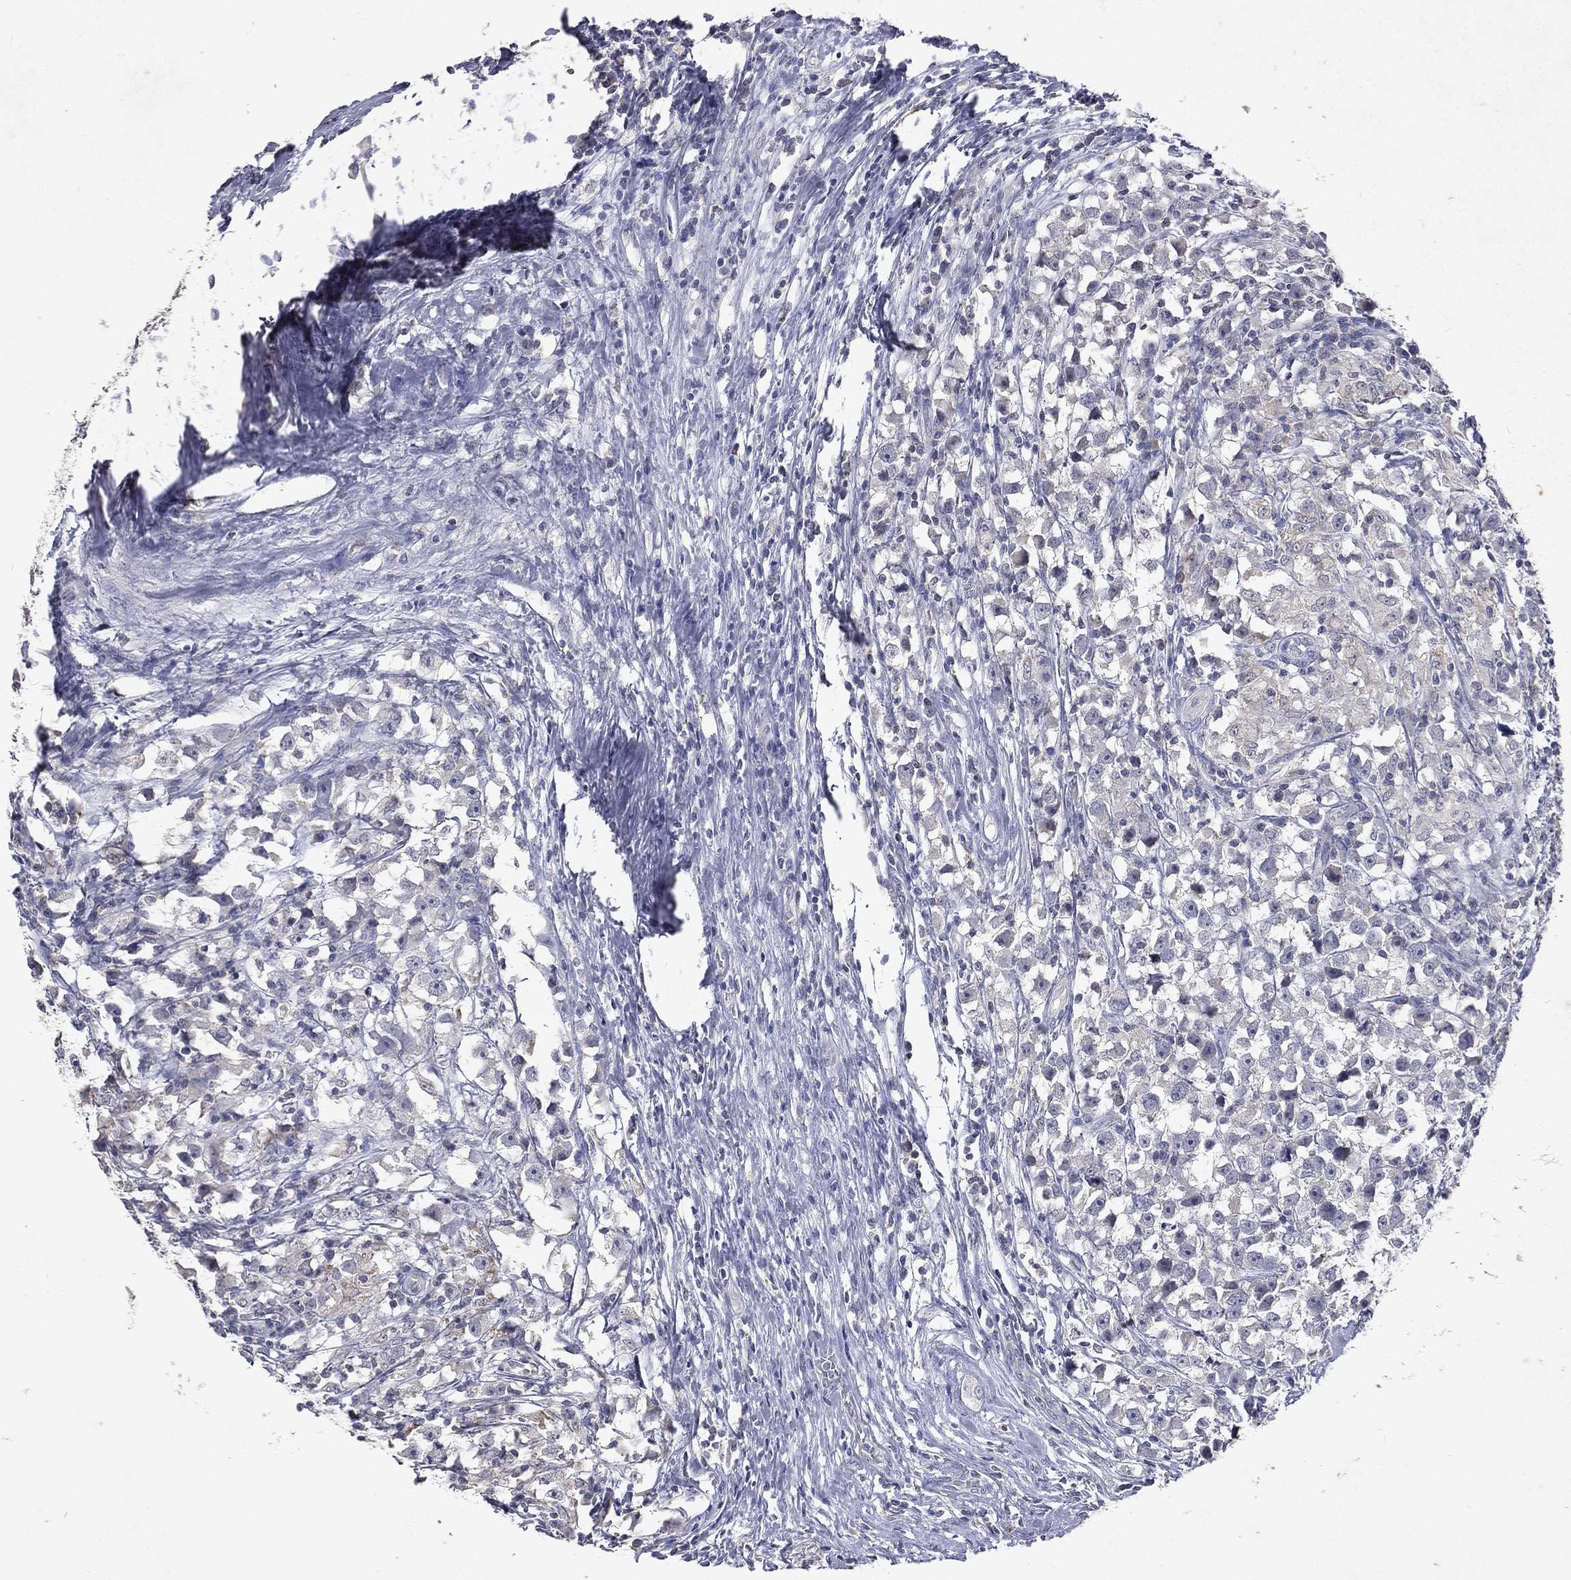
{"staining": {"intensity": "negative", "quantity": "none", "location": "none"}, "tissue": "testis cancer", "cell_type": "Tumor cells", "image_type": "cancer", "snomed": [{"axis": "morphology", "description": "Seminoma, NOS"}, {"axis": "topography", "description": "Testis"}], "caption": "Tumor cells are negative for brown protein staining in seminoma (testis). Brightfield microscopy of immunohistochemistry stained with DAB (brown) and hematoxylin (blue), captured at high magnification.", "gene": "SLC34A2", "patient": {"sex": "male", "age": 33}}